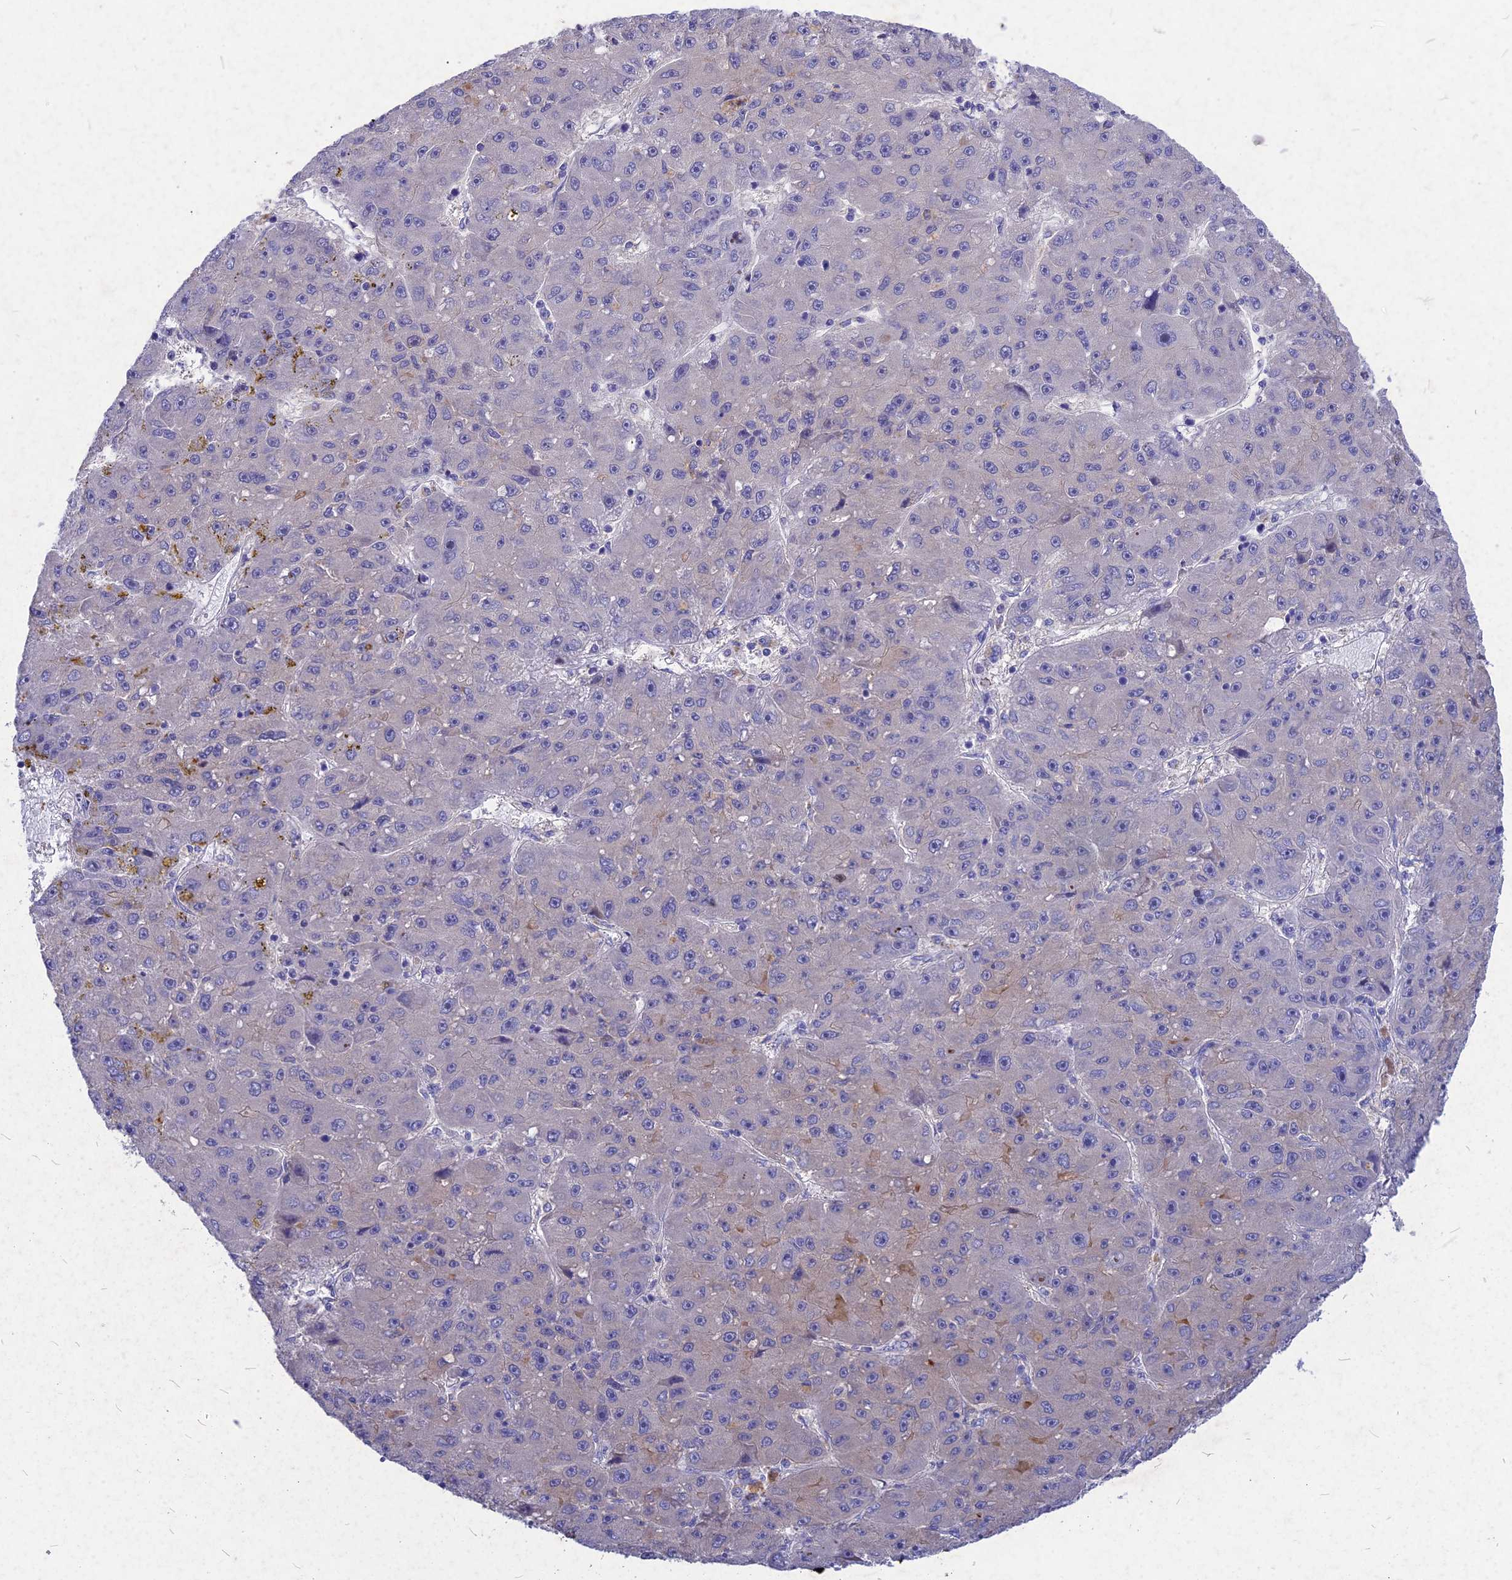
{"staining": {"intensity": "weak", "quantity": "<25%", "location": "cytoplasmic/membranous"}, "tissue": "liver cancer", "cell_type": "Tumor cells", "image_type": "cancer", "snomed": [{"axis": "morphology", "description": "Carcinoma, Hepatocellular, NOS"}, {"axis": "topography", "description": "Liver"}], "caption": "Tumor cells show no significant staining in hepatocellular carcinoma (liver). Brightfield microscopy of immunohistochemistry stained with DAB (brown) and hematoxylin (blue), captured at high magnification.", "gene": "DEFB119", "patient": {"sex": "male", "age": 67}}